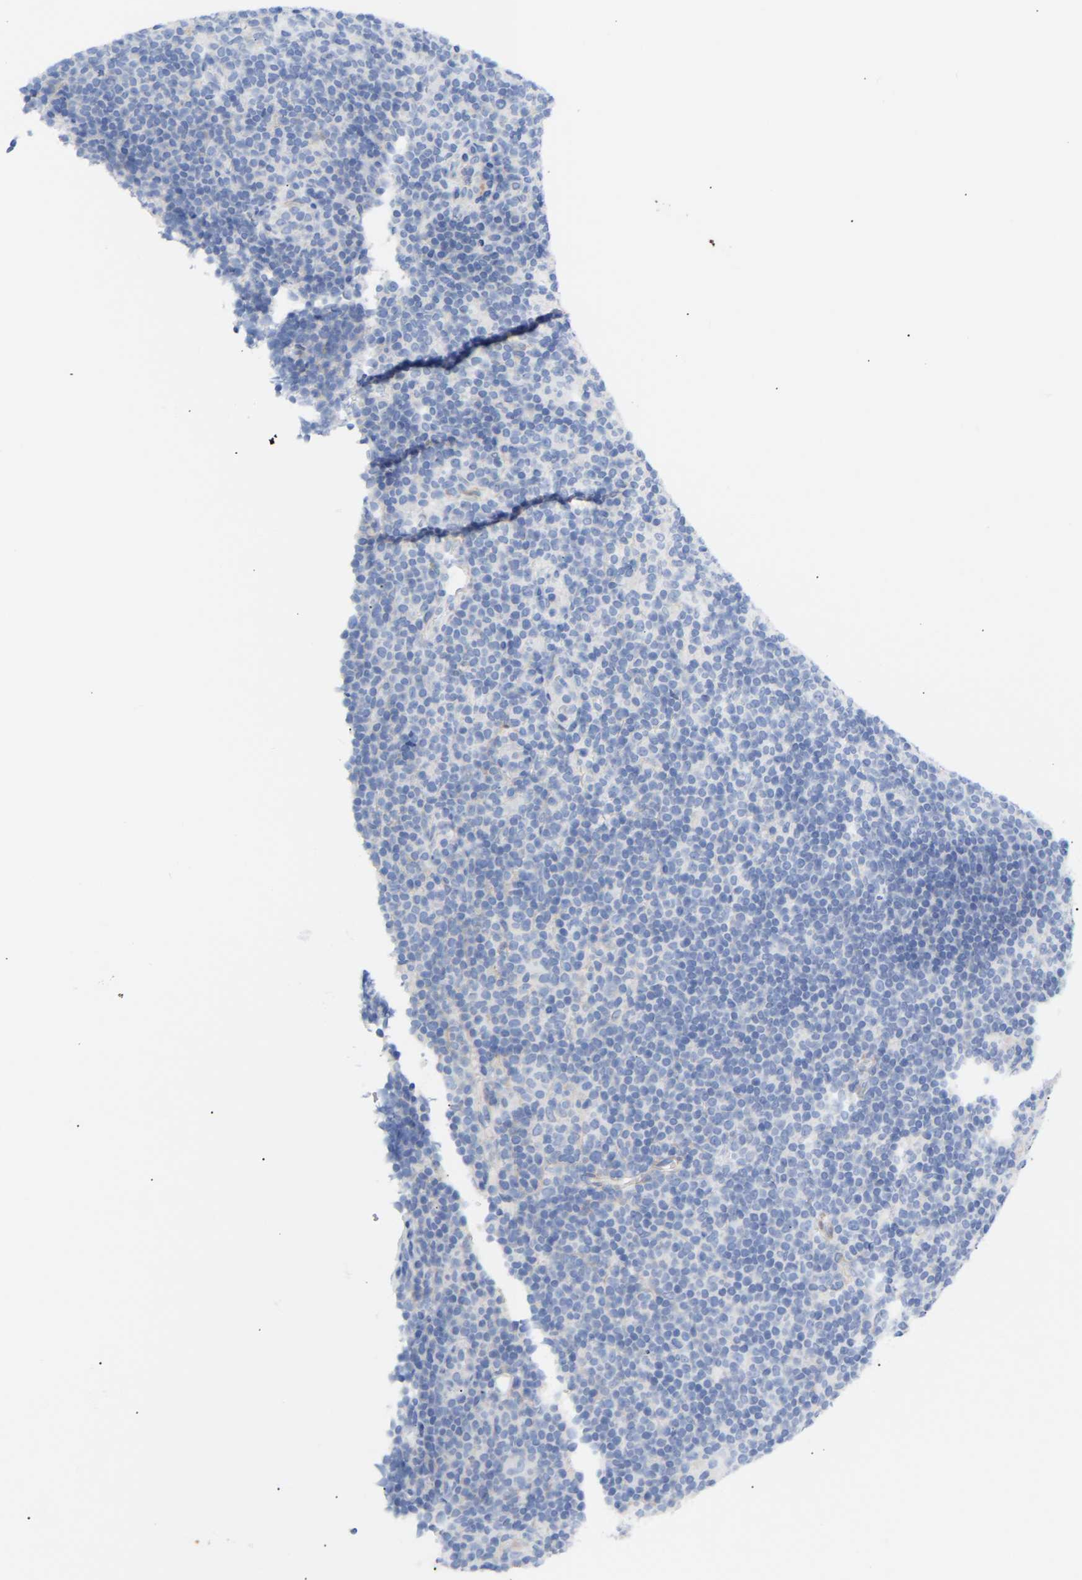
{"staining": {"intensity": "negative", "quantity": "none", "location": "none"}, "tissue": "lymphoma", "cell_type": "Tumor cells", "image_type": "cancer", "snomed": [{"axis": "morphology", "description": "Hodgkin's disease, NOS"}, {"axis": "topography", "description": "Lymph node"}], "caption": "The photomicrograph reveals no staining of tumor cells in lymphoma.", "gene": "AMPH", "patient": {"sex": "female", "age": 57}}